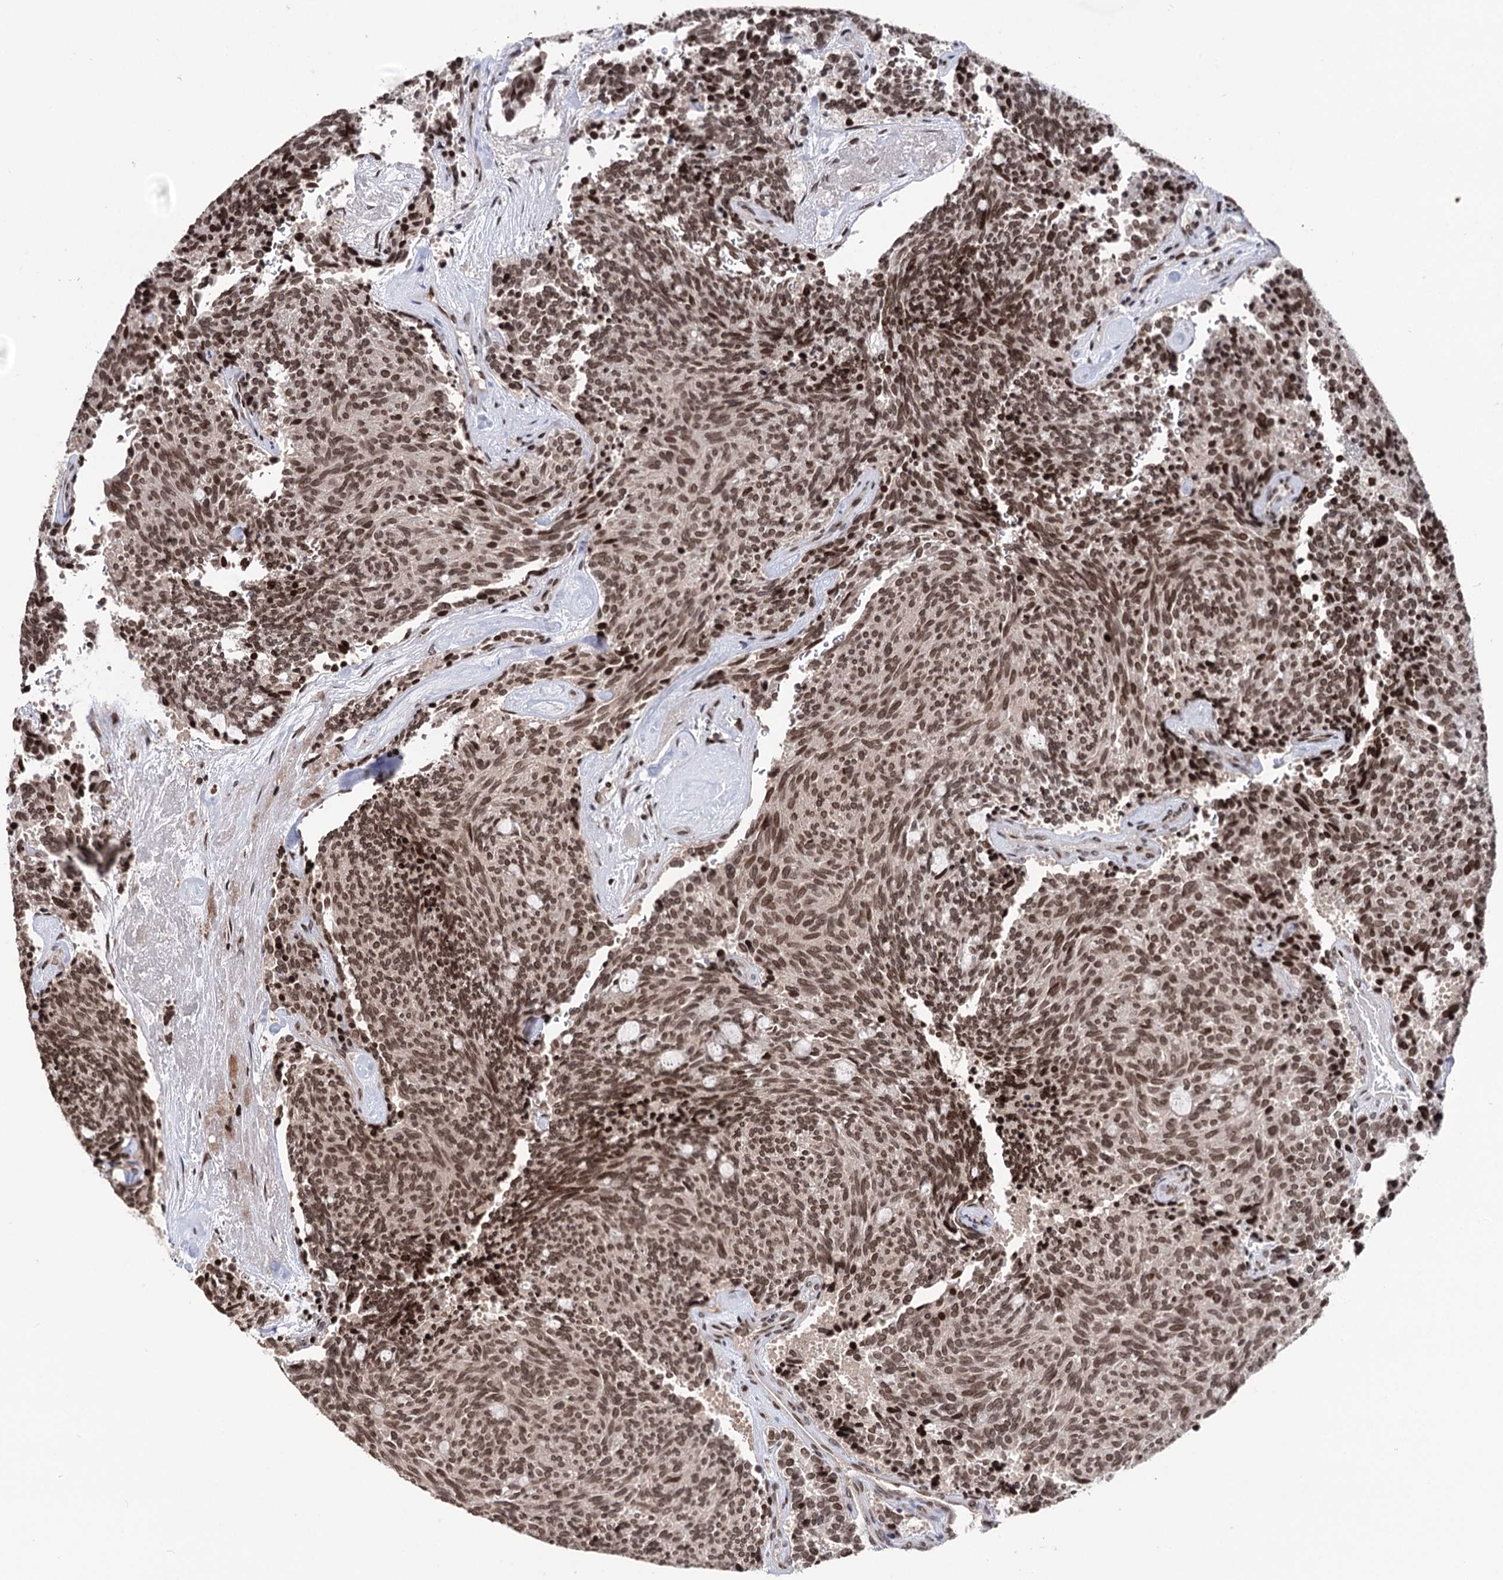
{"staining": {"intensity": "moderate", "quantity": ">75%", "location": "cytoplasmic/membranous"}, "tissue": "carcinoid", "cell_type": "Tumor cells", "image_type": "cancer", "snomed": [{"axis": "morphology", "description": "Carcinoid, malignant, NOS"}, {"axis": "topography", "description": "Pancreas"}], "caption": "Human carcinoid (malignant) stained with a protein marker shows moderate staining in tumor cells.", "gene": "CCDC77", "patient": {"sex": "female", "age": 54}}